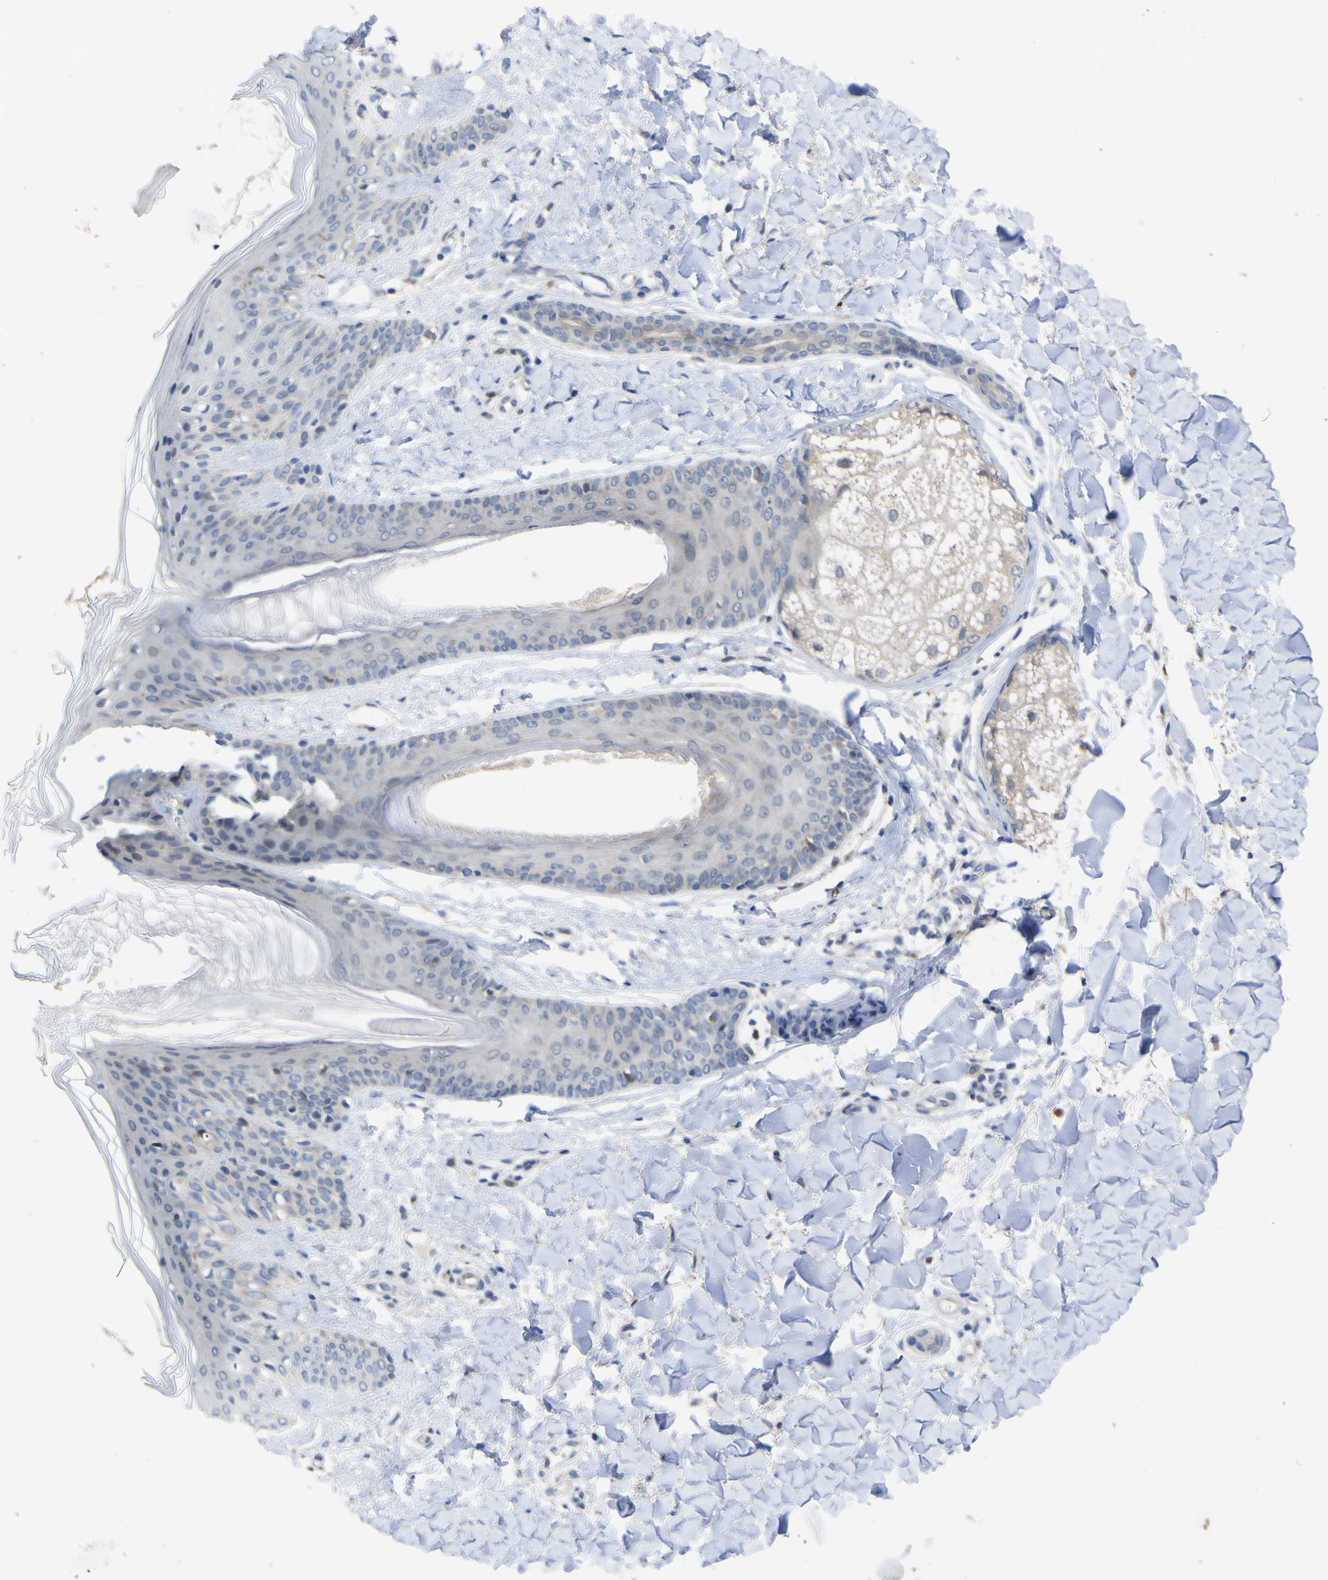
{"staining": {"intensity": "weak", "quantity": ">75%", "location": "cytoplasmic/membranous"}, "tissue": "skin", "cell_type": "Fibroblasts", "image_type": "normal", "snomed": [{"axis": "morphology", "description": "Normal tissue, NOS"}, {"axis": "topography", "description": "Skin"}], "caption": "Approximately >75% of fibroblasts in unremarkable human skin display weak cytoplasmic/membranous protein expression as visualized by brown immunohistochemical staining.", "gene": "TNFRSF11A", "patient": {"sex": "male", "age": 16}}